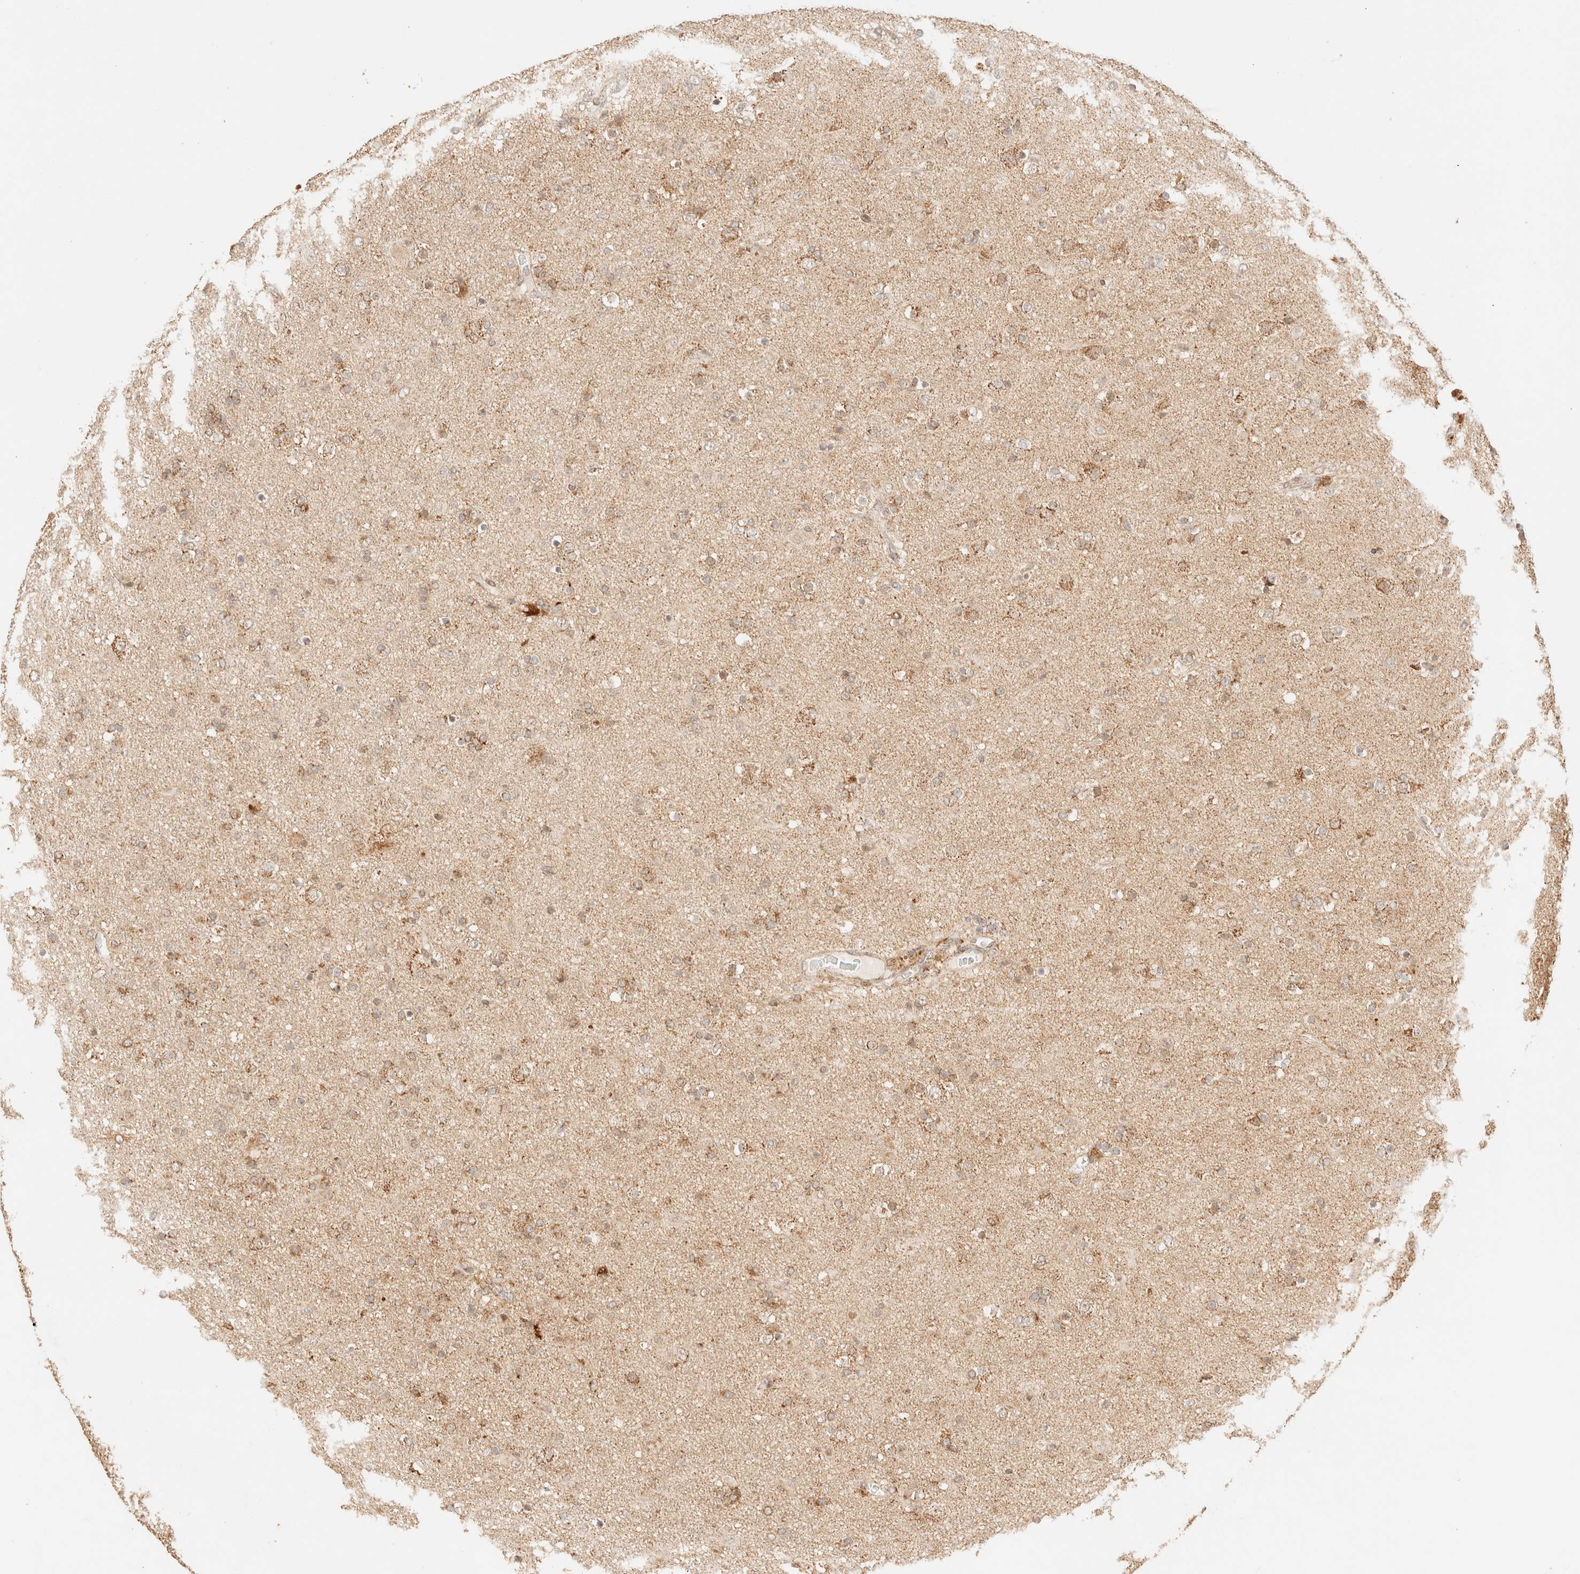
{"staining": {"intensity": "weak", "quantity": ">75%", "location": "cytoplasmic/membranous"}, "tissue": "glioma", "cell_type": "Tumor cells", "image_type": "cancer", "snomed": [{"axis": "morphology", "description": "Glioma, malignant, Low grade"}, {"axis": "topography", "description": "Brain"}], "caption": "Malignant low-grade glioma was stained to show a protein in brown. There is low levels of weak cytoplasmic/membranous expression in about >75% of tumor cells. Using DAB (brown) and hematoxylin (blue) stains, captured at high magnification using brightfield microscopy.", "gene": "TACO1", "patient": {"sex": "male", "age": 65}}